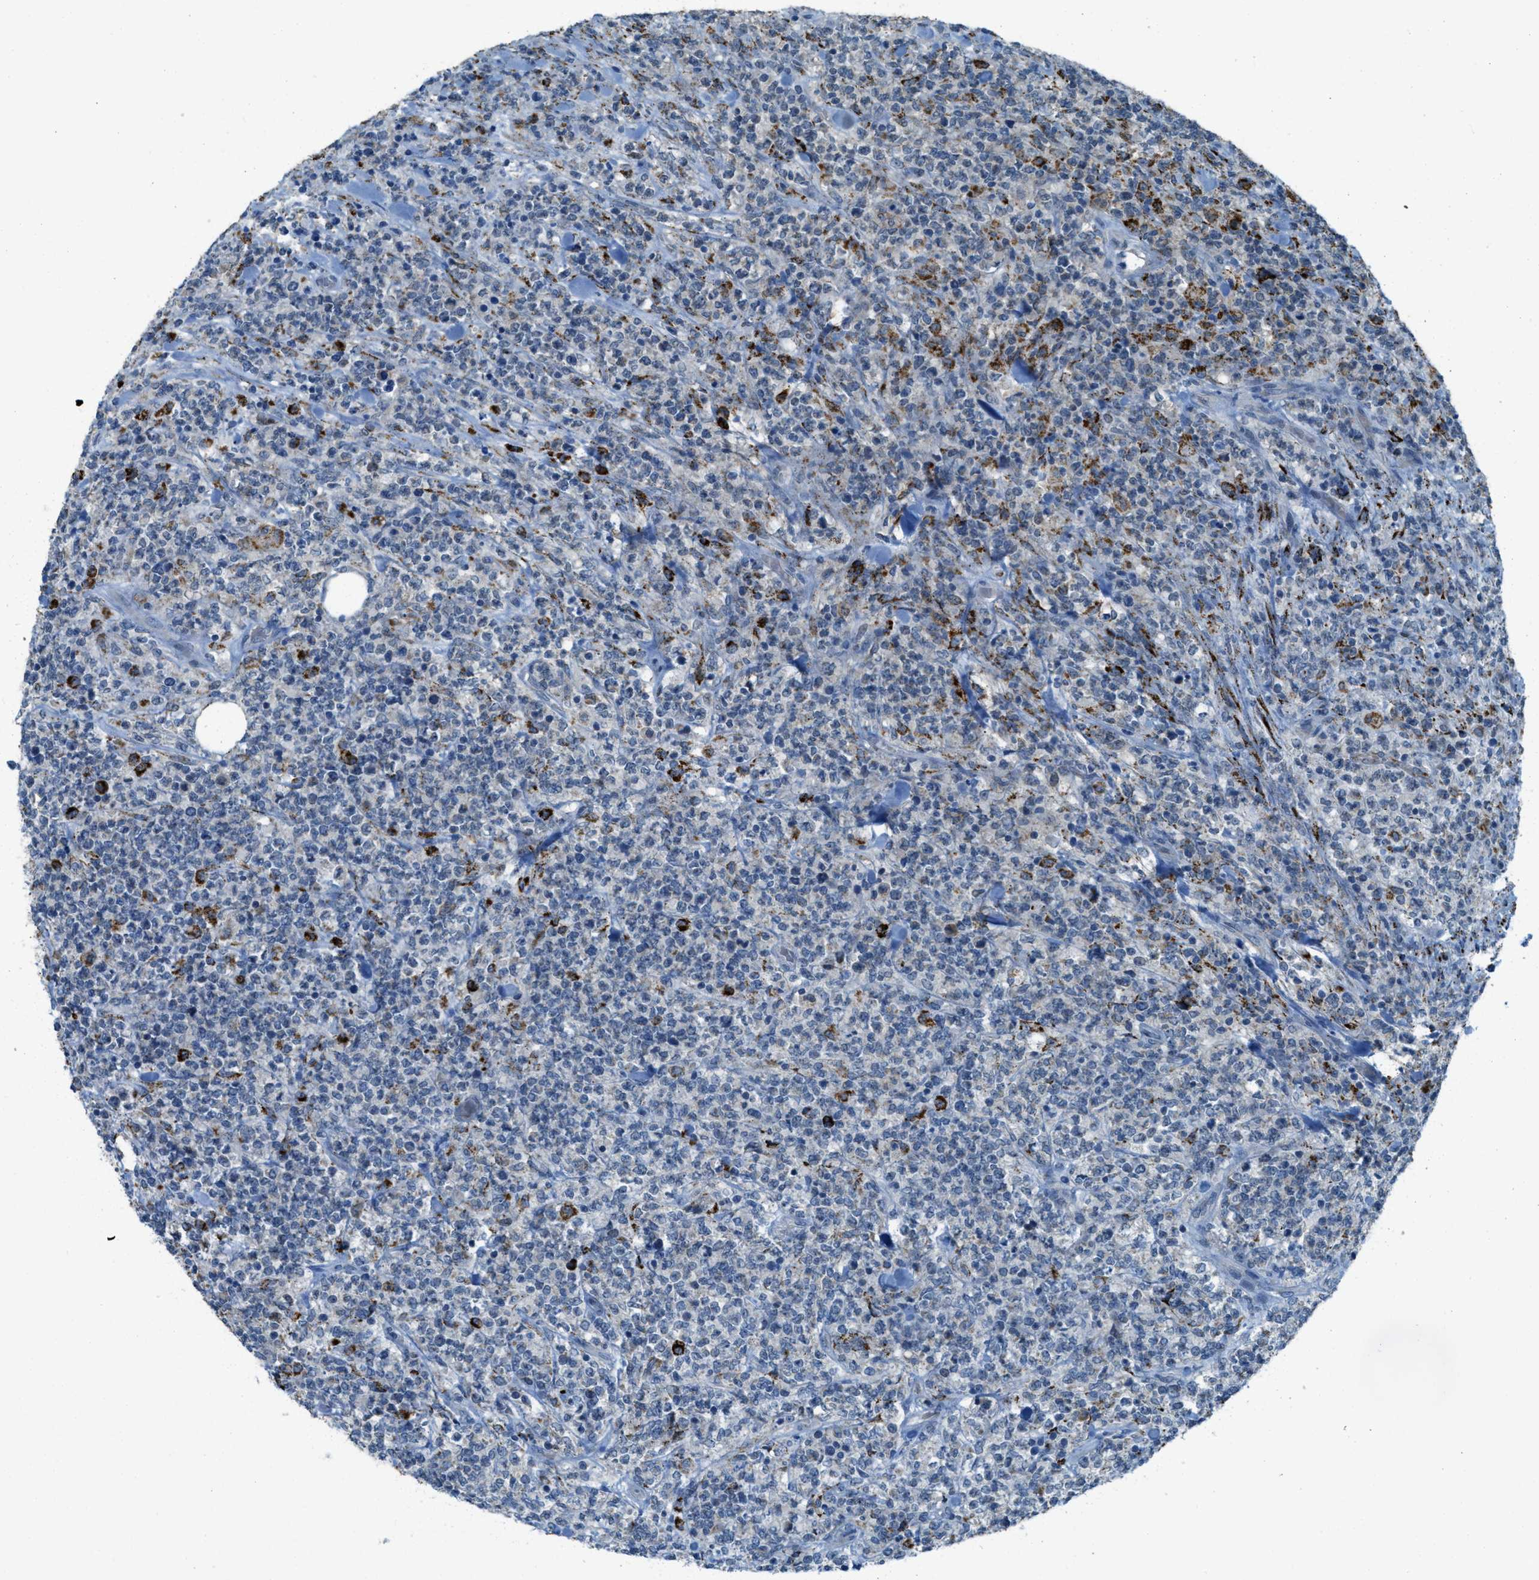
{"staining": {"intensity": "negative", "quantity": "none", "location": "none"}, "tissue": "lymphoma", "cell_type": "Tumor cells", "image_type": "cancer", "snomed": [{"axis": "morphology", "description": "Malignant lymphoma, non-Hodgkin's type, High grade"}, {"axis": "topography", "description": "Soft tissue"}], "caption": "Tumor cells are negative for protein expression in human lymphoma.", "gene": "CDON", "patient": {"sex": "male", "age": 18}}